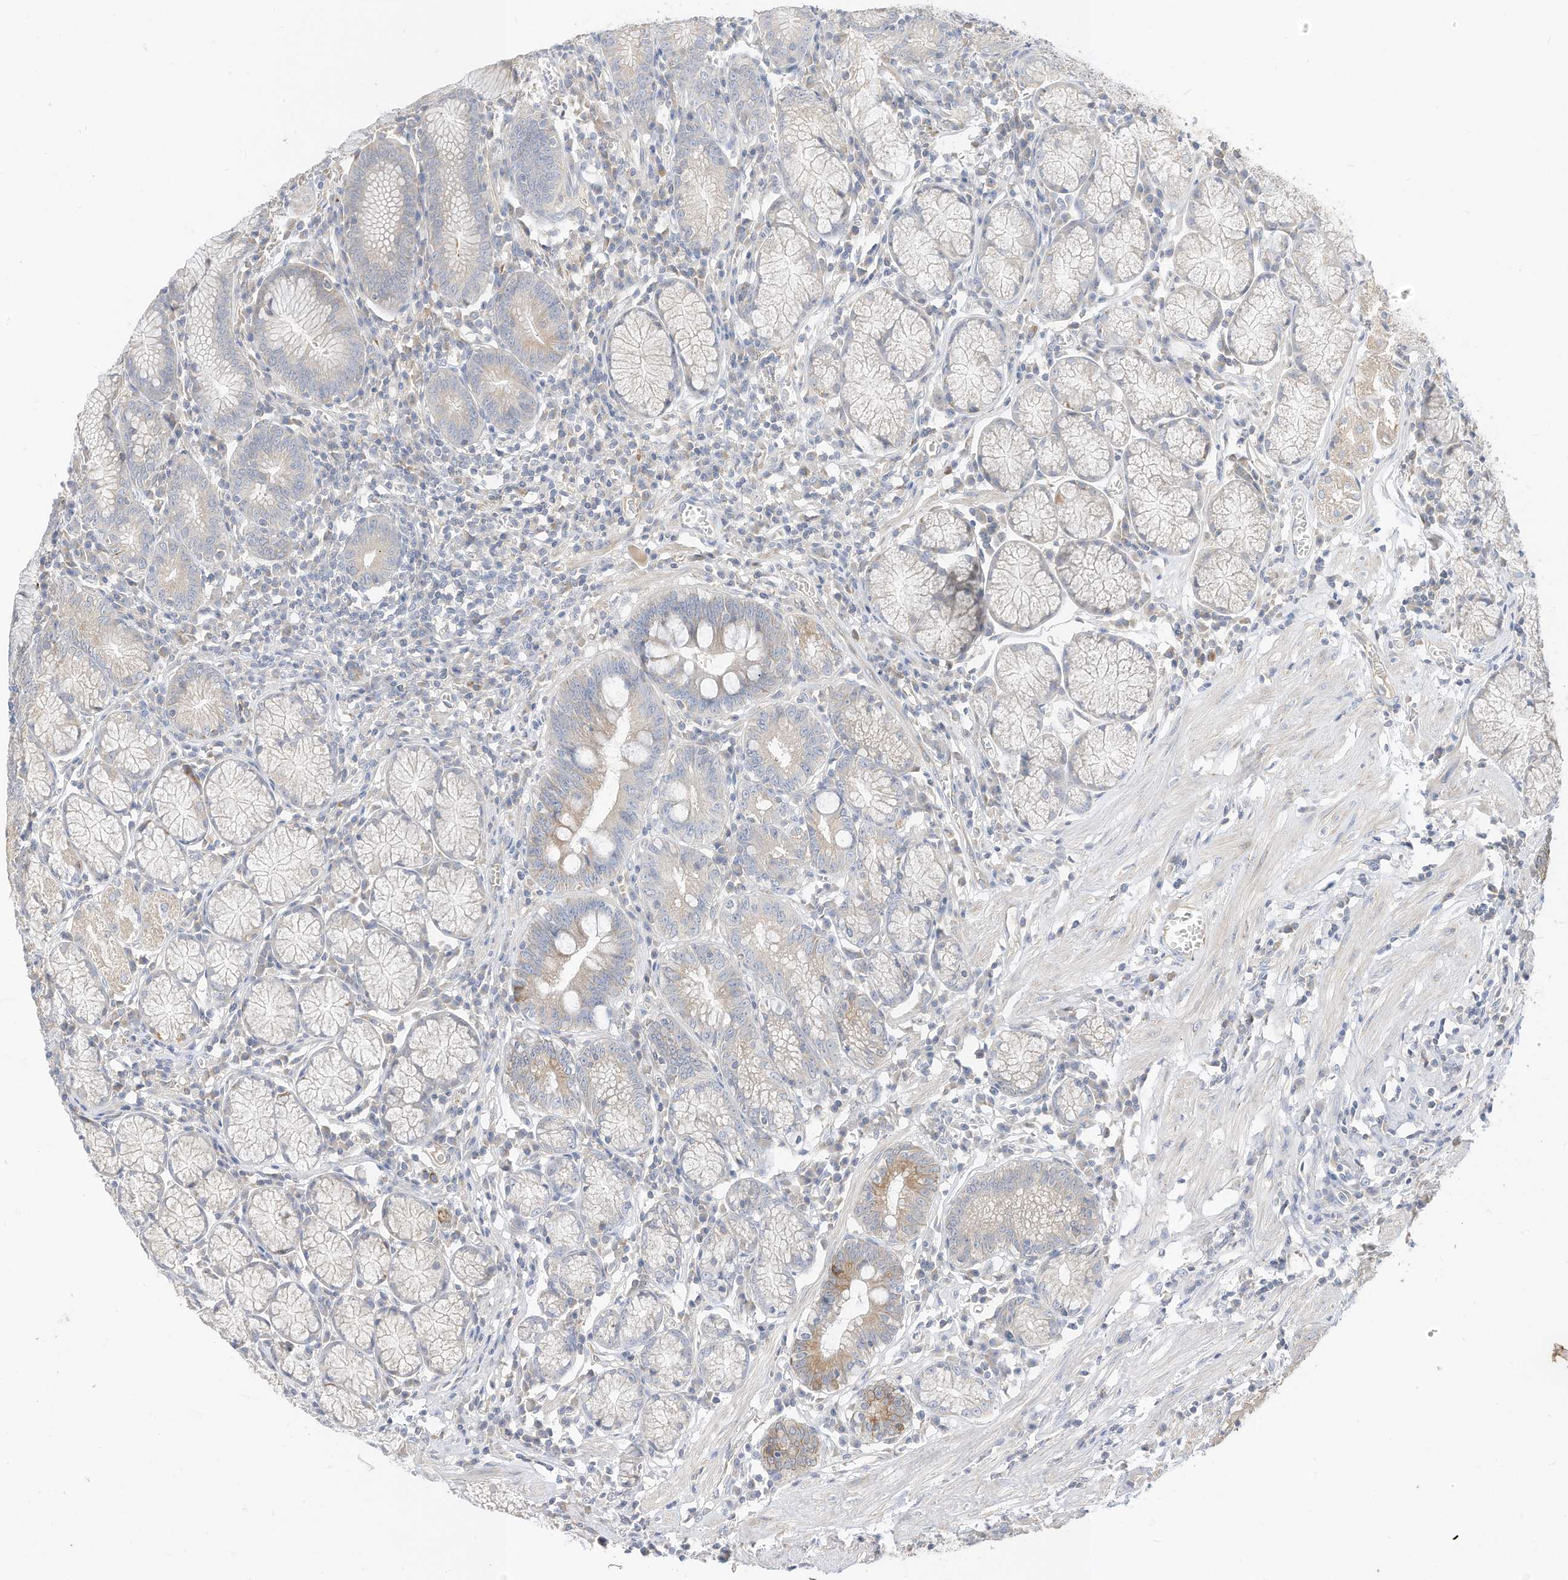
{"staining": {"intensity": "moderate", "quantity": "<25%", "location": "cytoplasmic/membranous"}, "tissue": "stomach", "cell_type": "Glandular cells", "image_type": "normal", "snomed": [{"axis": "morphology", "description": "Normal tissue, NOS"}, {"axis": "topography", "description": "Stomach"}], "caption": "Immunohistochemical staining of unremarkable human stomach displays <25% levels of moderate cytoplasmic/membranous protein expression in approximately <25% of glandular cells.", "gene": "RASA2", "patient": {"sex": "male", "age": 55}}